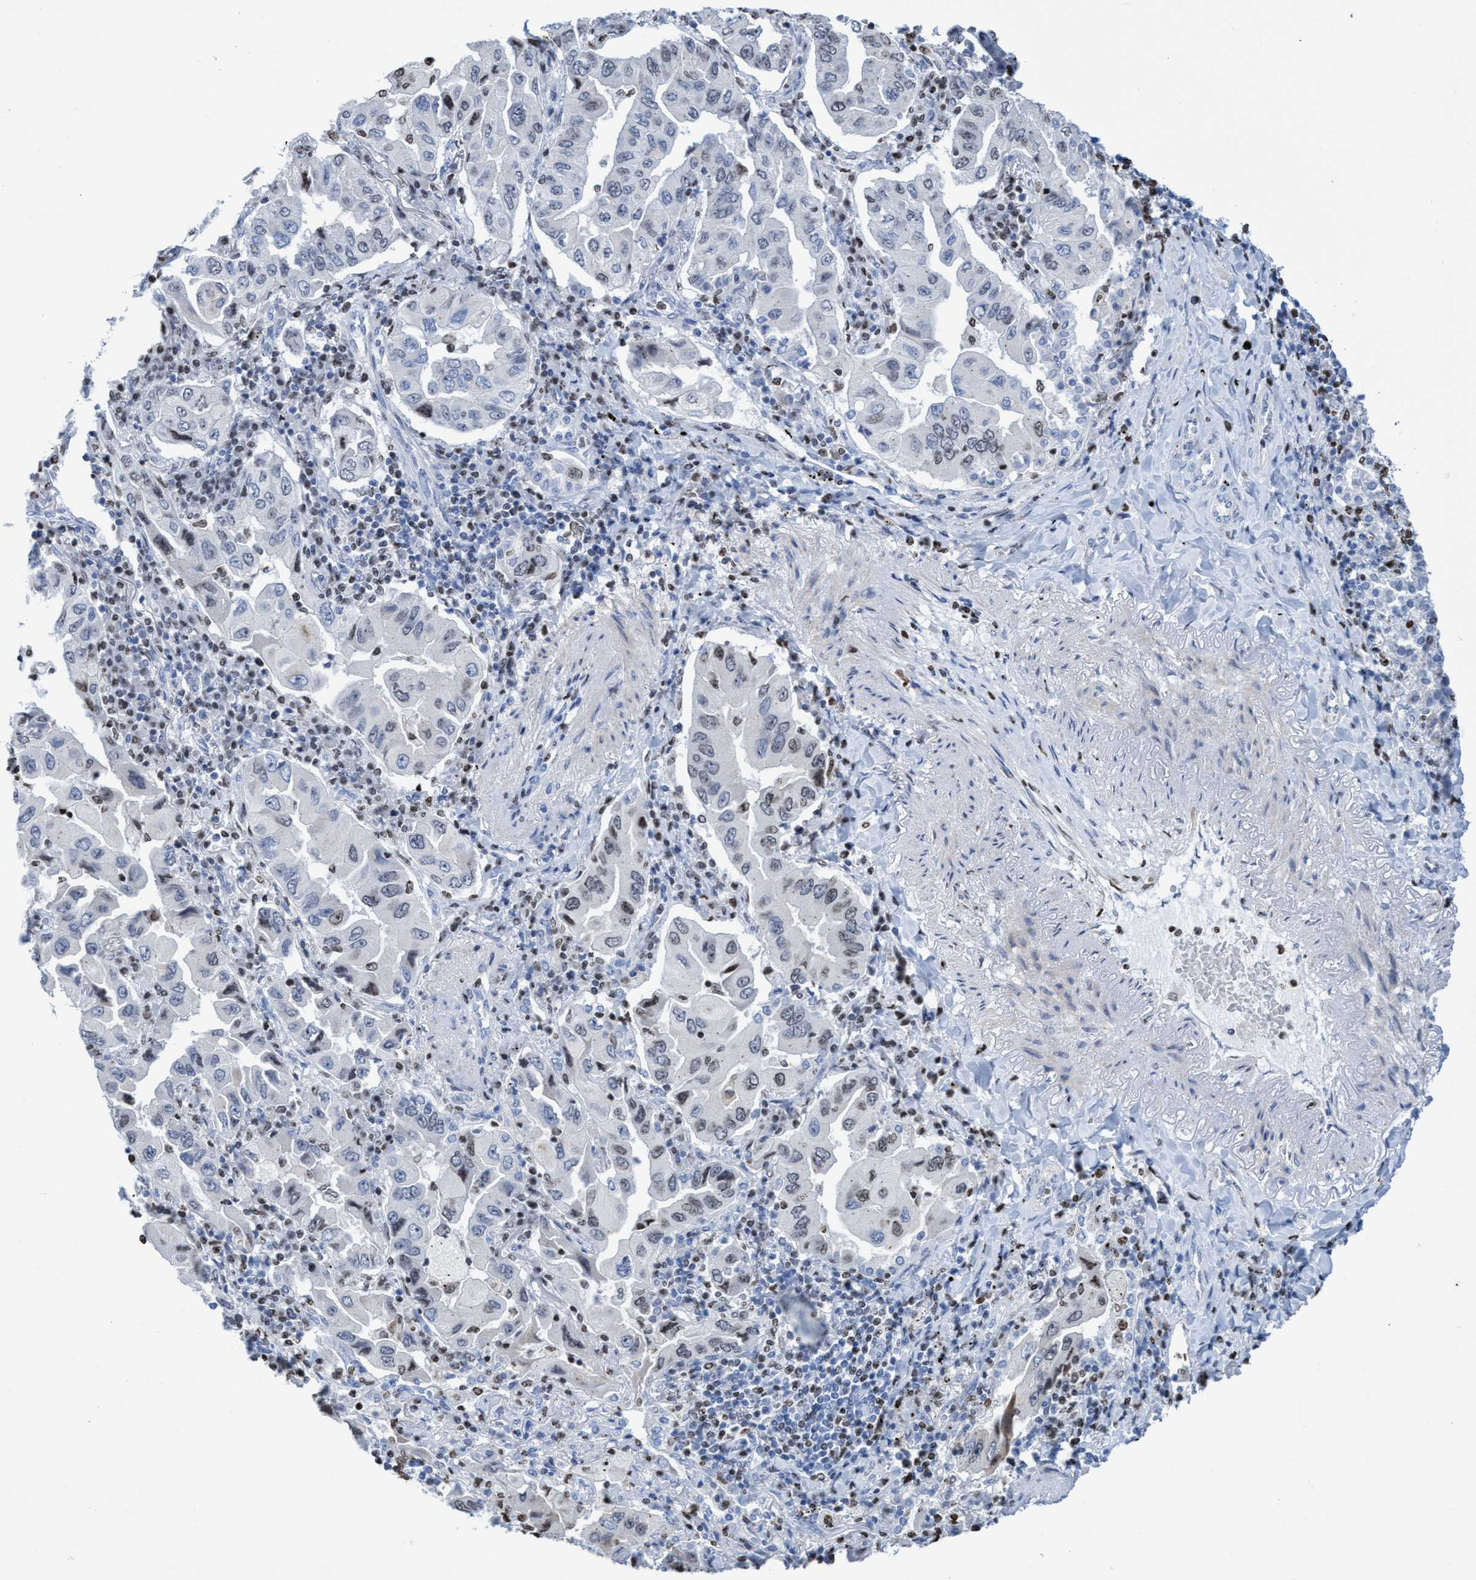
{"staining": {"intensity": "weak", "quantity": "<25%", "location": "nuclear"}, "tissue": "lung cancer", "cell_type": "Tumor cells", "image_type": "cancer", "snomed": [{"axis": "morphology", "description": "Adenocarcinoma, NOS"}, {"axis": "topography", "description": "Lung"}], "caption": "The micrograph reveals no significant positivity in tumor cells of lung adenocarcinoma.", "gene": "CBX2", "patient": {"sex": "female", "age": 65}}